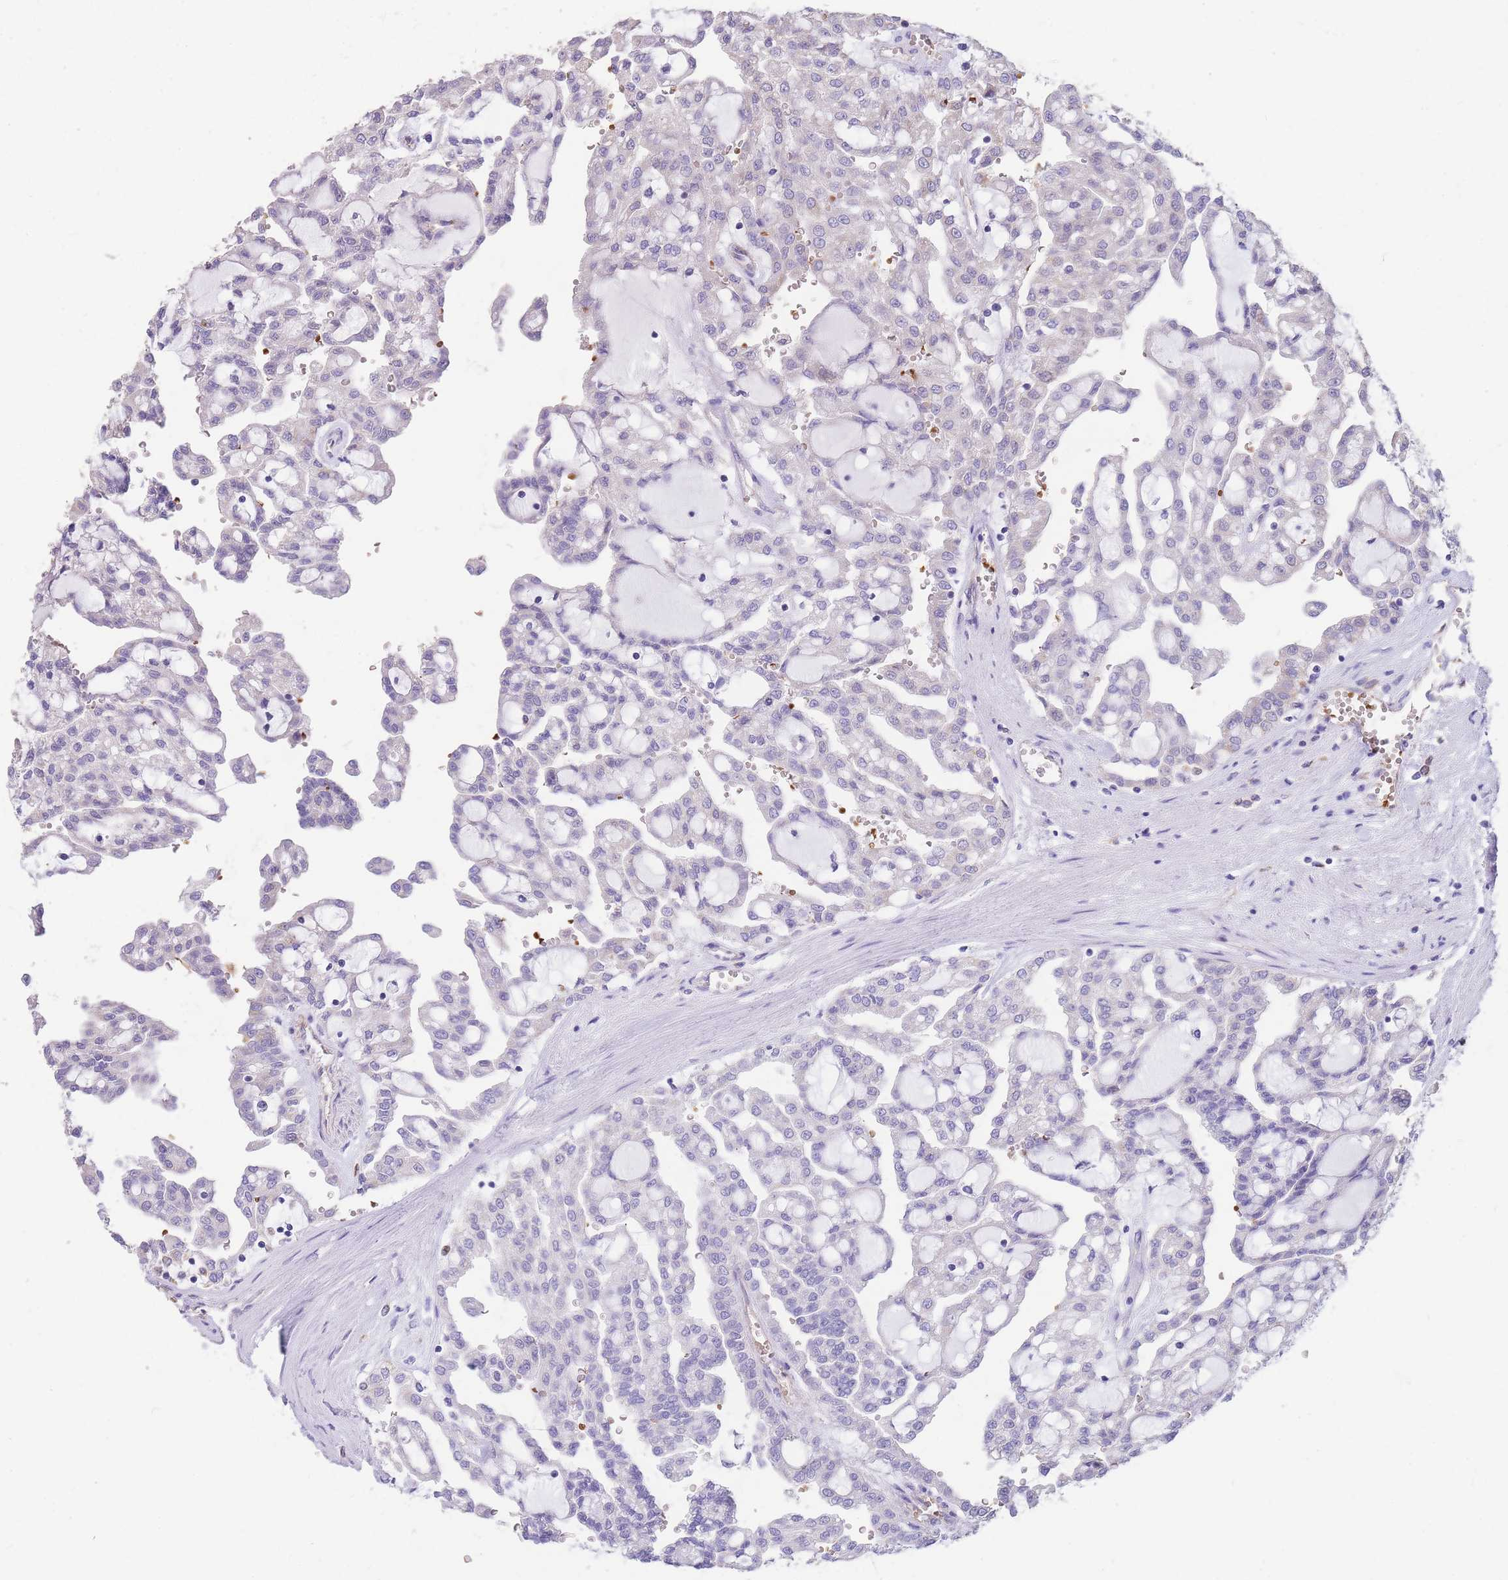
{"staining": {"intensity": "negative", "quantity": "none", "location": "none"}, "tissue": "renal cancer", "cell_type": "Tumor cells", "image_type": "cancer", "snomed": [{"axis": "morphology", "description": "Adenocarcinoma, NOS"}, {"axis": "topography", "description": "Kidney"}], "caption": "The histopathology image exhibits no significant staining in tumor cells of renal adenocarcinoma. (DAB immunohistochemistry (IHC), high magnification).", "gene": "ANKRD53", "patient": {"sex": "male", "age": 63}}